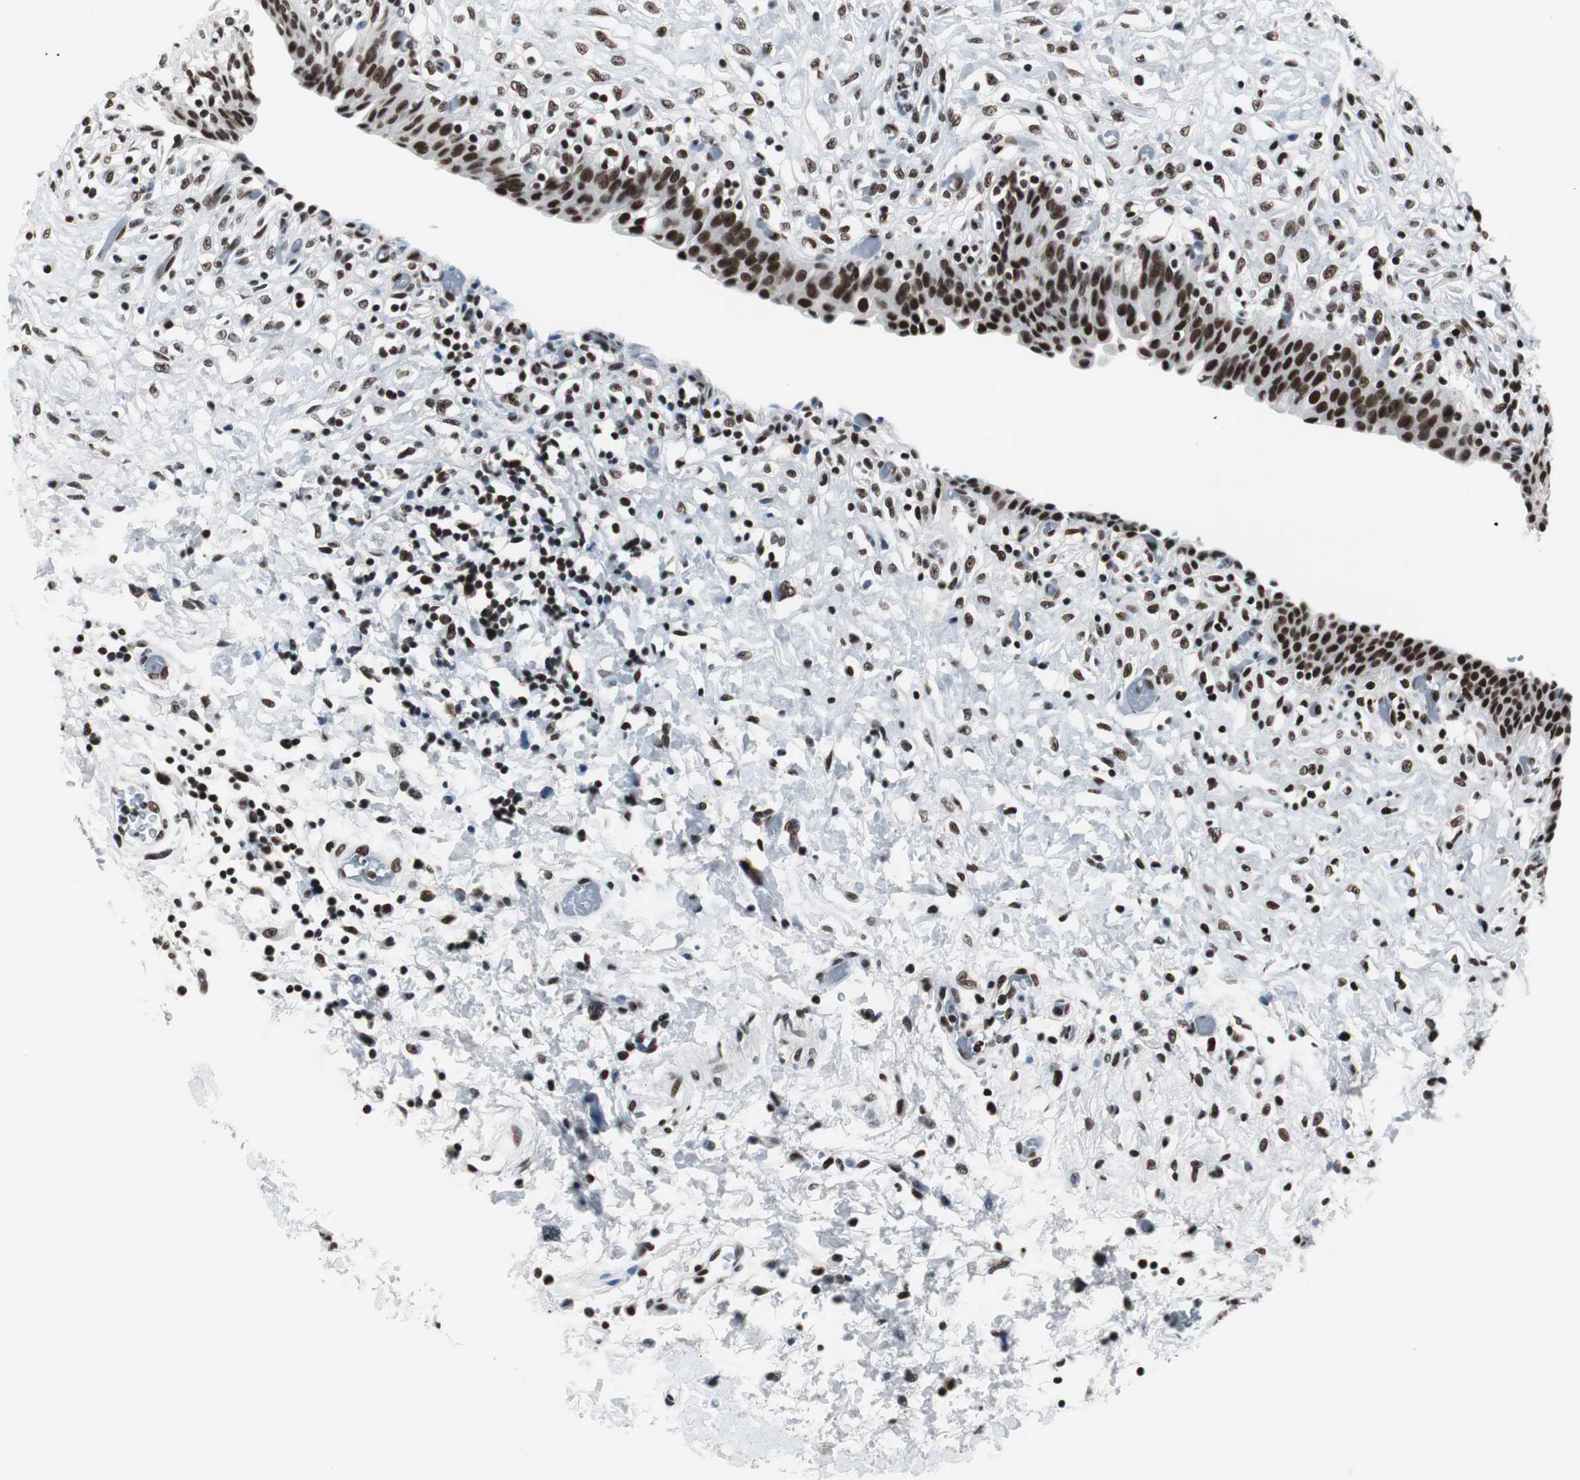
{"staining": {"intensity": "strong", "quantity": ">75%", "location": "nuclear"}, "tissue": "urinary bladder", "cell_type": "Urothelial cells", "image_type": "normal", "snomed": [{"axis": "morphology", "description": "Normal tissue, NOS"}, {"axis": "topography", "description": "Urinary bladder"}], "caption": "Immunohistochemistry (IHC) (DAB) staining of benign human urinary bladder displays strong nuclear protein staining in approximately >75% of urothelial cells. The staining was performed using DAB (3,3'-diaminobenzidine), with brown indicating positive protein expression. Nuclei are stained blue with hematoxylin.", "gene": "XRCC1", "patient": {"sex": "male", "age": 51}}